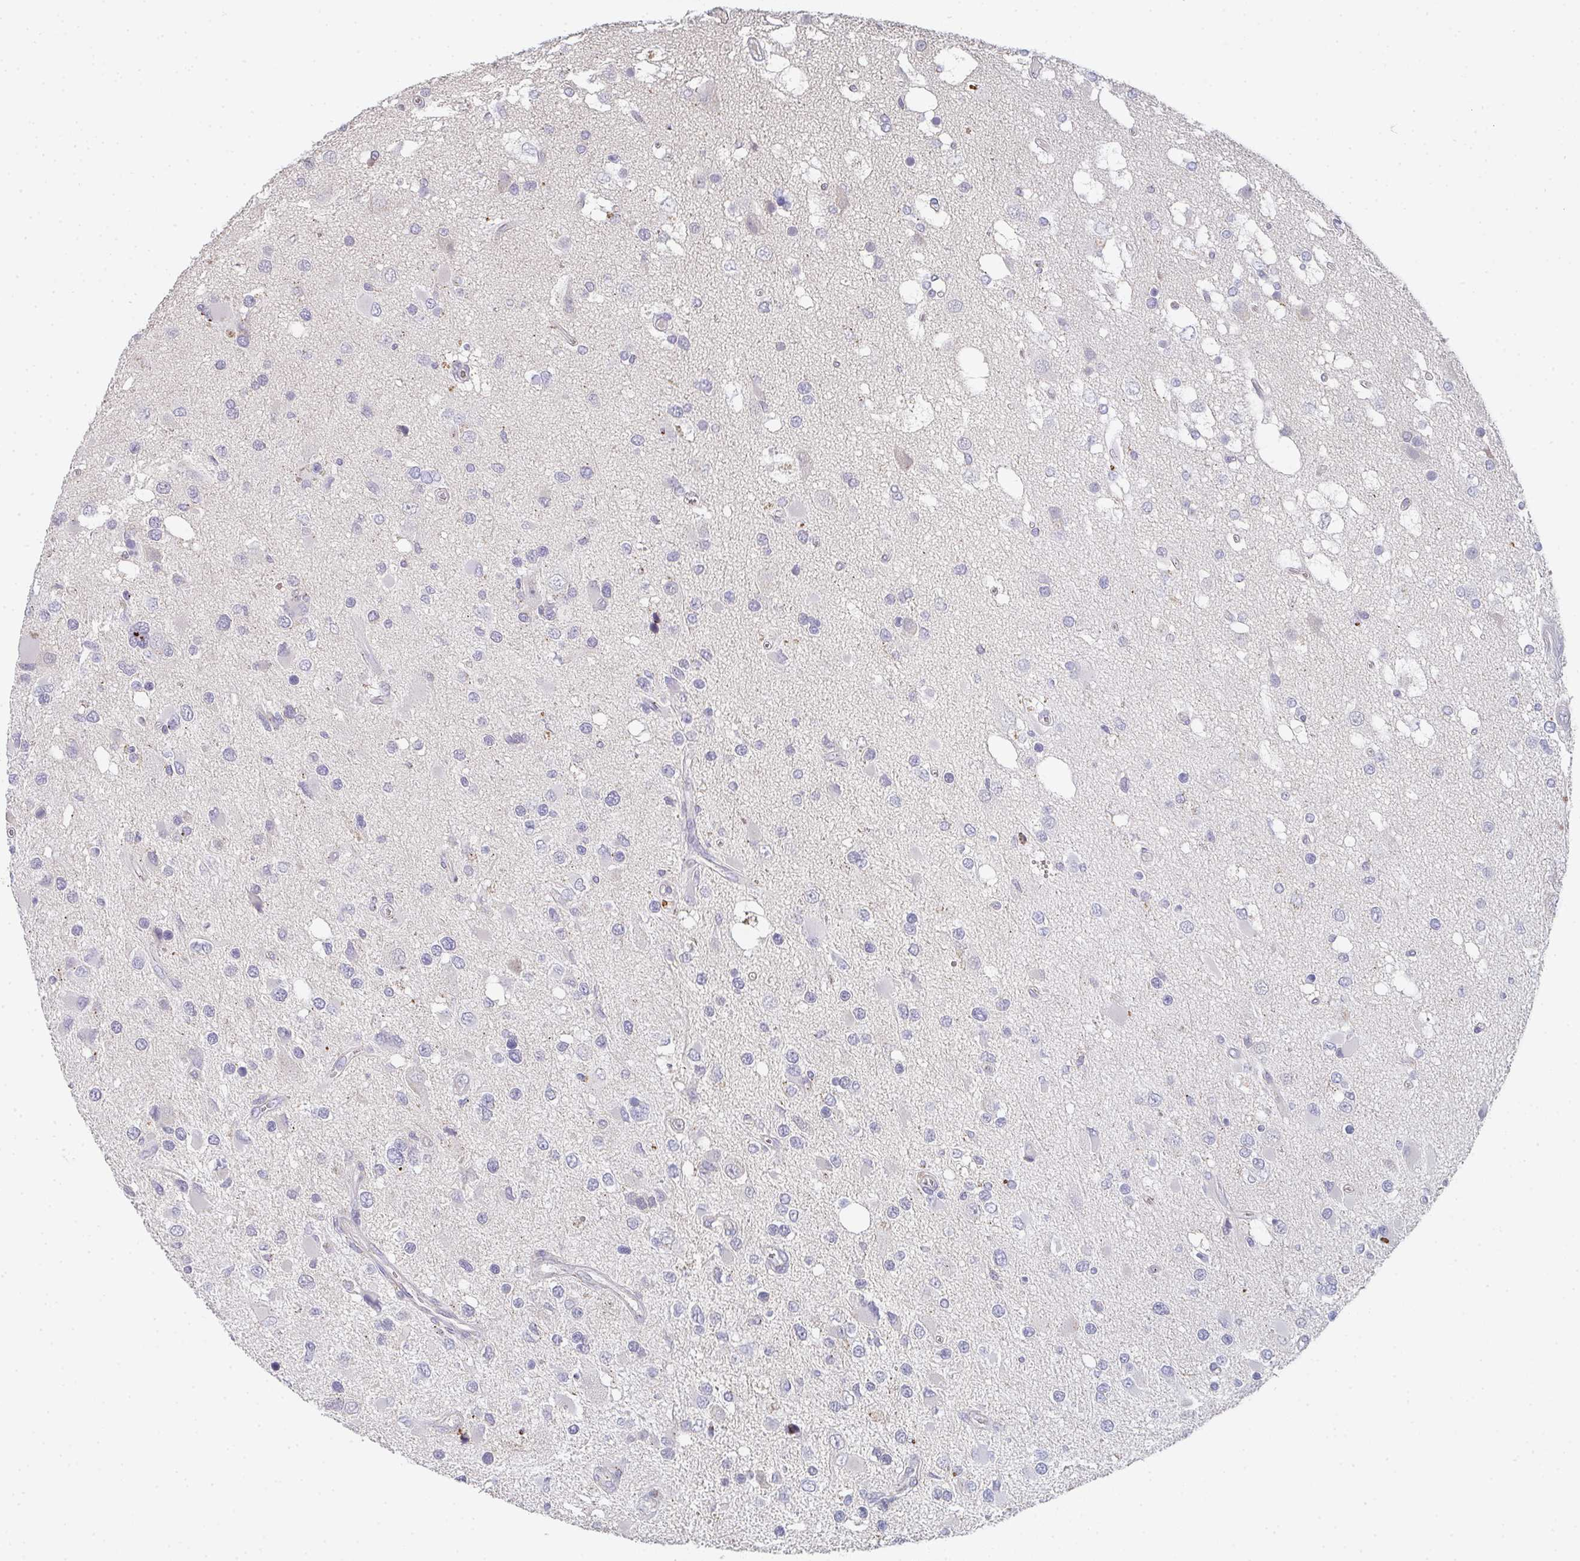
{"staining": {"intensity": "negative", "quantity": "none", "location": "none"}, "tissue": "glioma", "cell_type": "Tumor cells", "image_type": "cancer", "snomed": [{"axis": "morphology", "description": "Glioma, malignant, High grade"}, {"axis": "topography", "description": "Brain"}], "caption": "A histopathology image of human glioma is negative for staining in tumor cells.", "gene": "CHMP5", "patient": {"sex": "male", "age": 53}}